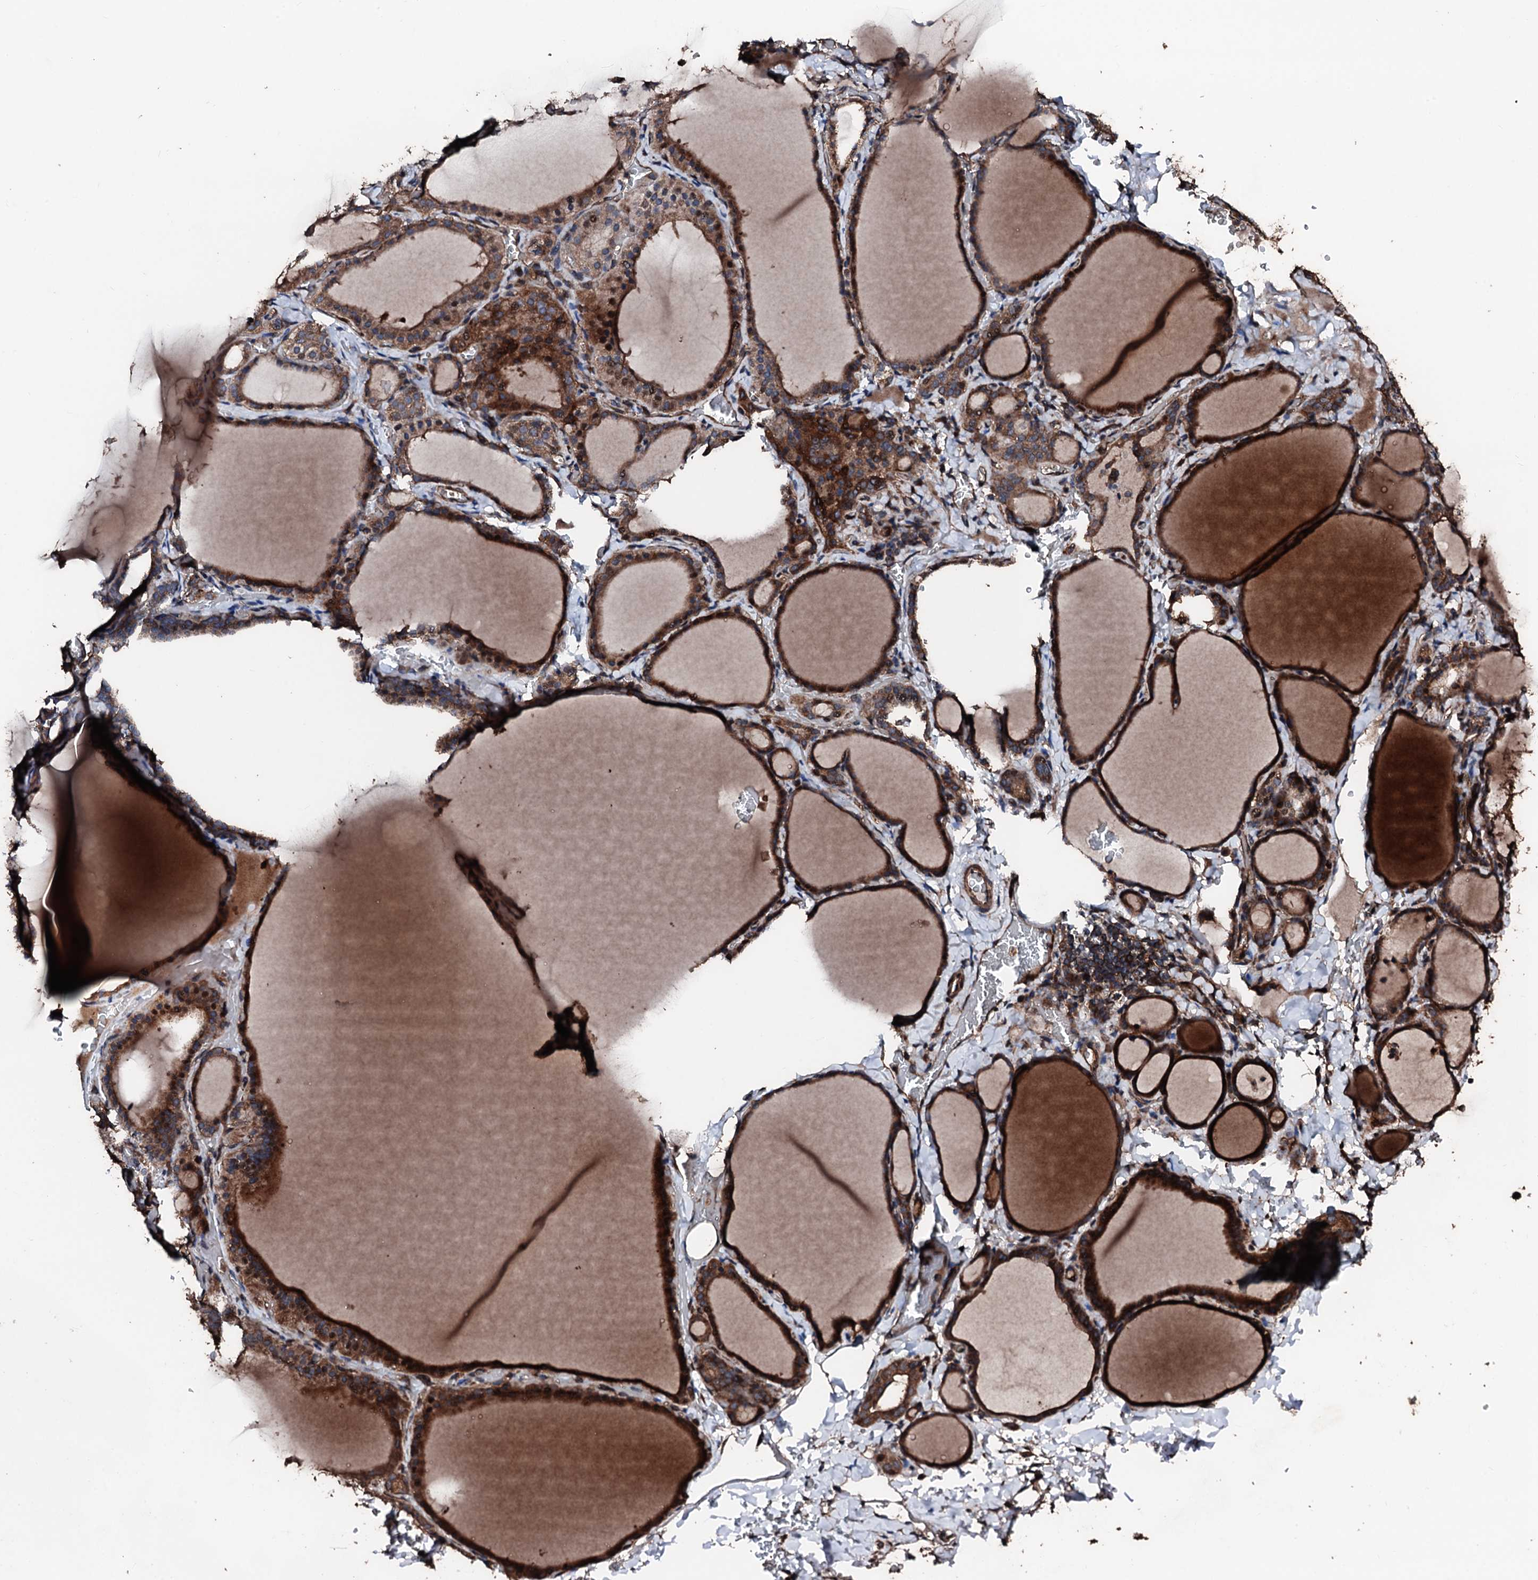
{"staining": {"intensity": "moderate", "quantity": ">75%", "location": "cytoplasmic/membranous"}, "tissue": "thyroid gland", "cell_type": "Glandular cells", "image_type": "normal", "snomed": [{"axis": "morphology", "description": "Normal tissue, NOS"}, {"axis": "topography", "description": "Thyroid gland"}], "caption": "Thyroid gland stained with IHC exhibits moderate cytoplasmic/membranous positivity in approximately >75% of glandular cells. The protein of interest is shown in brown color, while the nuclei are stained blue.", "gene": "KIF18A", "patient": {"sex": "female", "age": 39}}